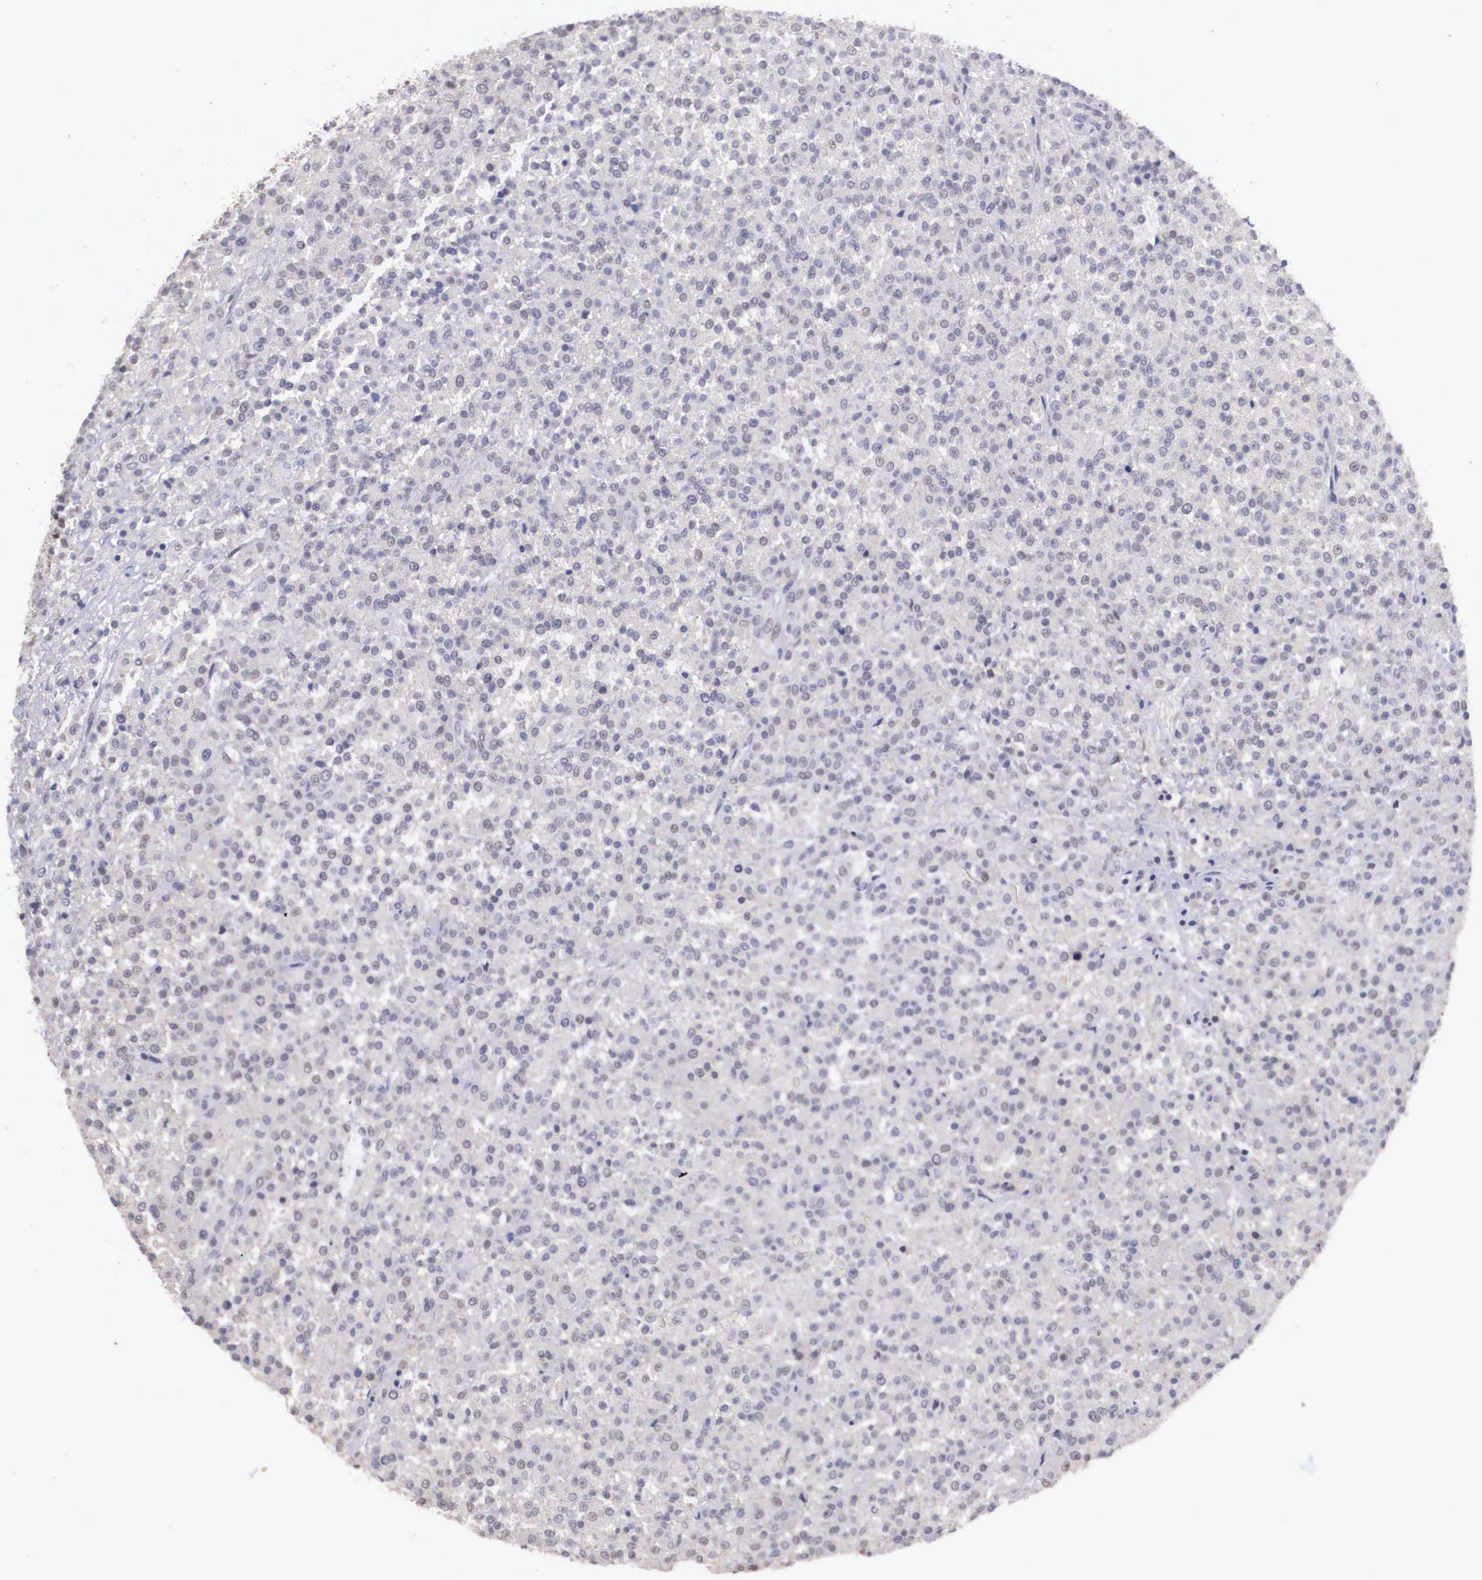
{"staining": {"intensity": "negative", "quantity": "none", "location": "none"}, "tissue": "testis cancer", "cell_type": "Tumor cells", "image_type": "cancer", "snomed": [{"axis": "morphology", "description": "Seminoma, NOS"}, {"axis": "topography", "description": "Testis"}], "caption": "The immunohistochemistry photomicrograph has no significant staining in tumor cells of testis seminoma tissue.", "gene": "ZNF275", "patient": {"sex": "male", "age": 59}}